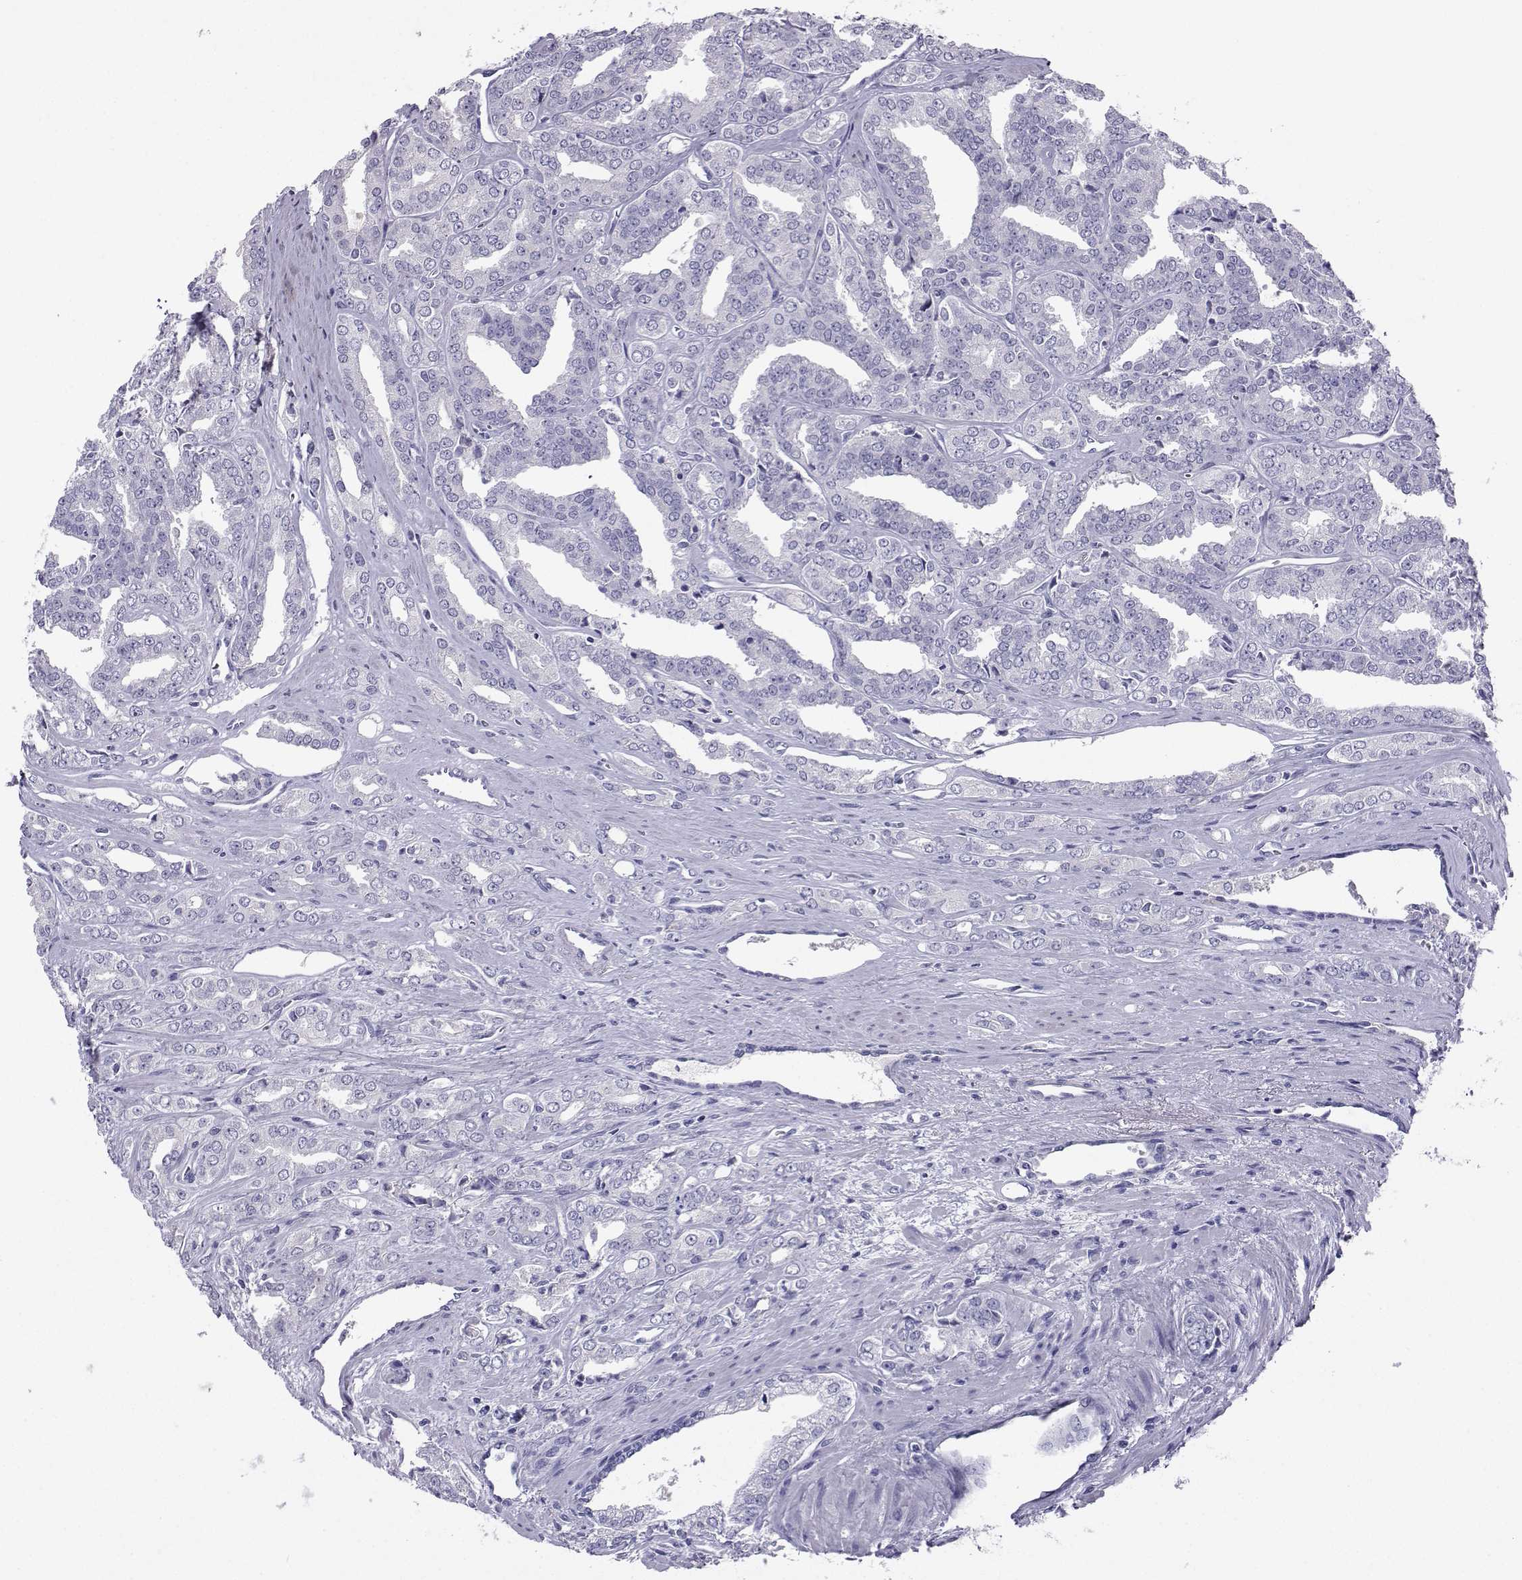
{"staining": {"intensity": "negative", "quantity": "none", "location": "none"}, "tissue": "prostate cancer", "cell_type": "Tumor cells", "image_type": "cancer", "snomed": [{"axis": "morphology", "description": "Adenocarcinoma, NOS"}, {"axis": "morphology", "description": "Adenocarcinoma, High grade"}, {"axis": "topography", "description": "Prostate"}], "caption": "Micrograph shows no significant protein staining in tumor cells of prostate cancer.", "gene": "ARMC2", "patient": {"sex": "male", "age": 70}}